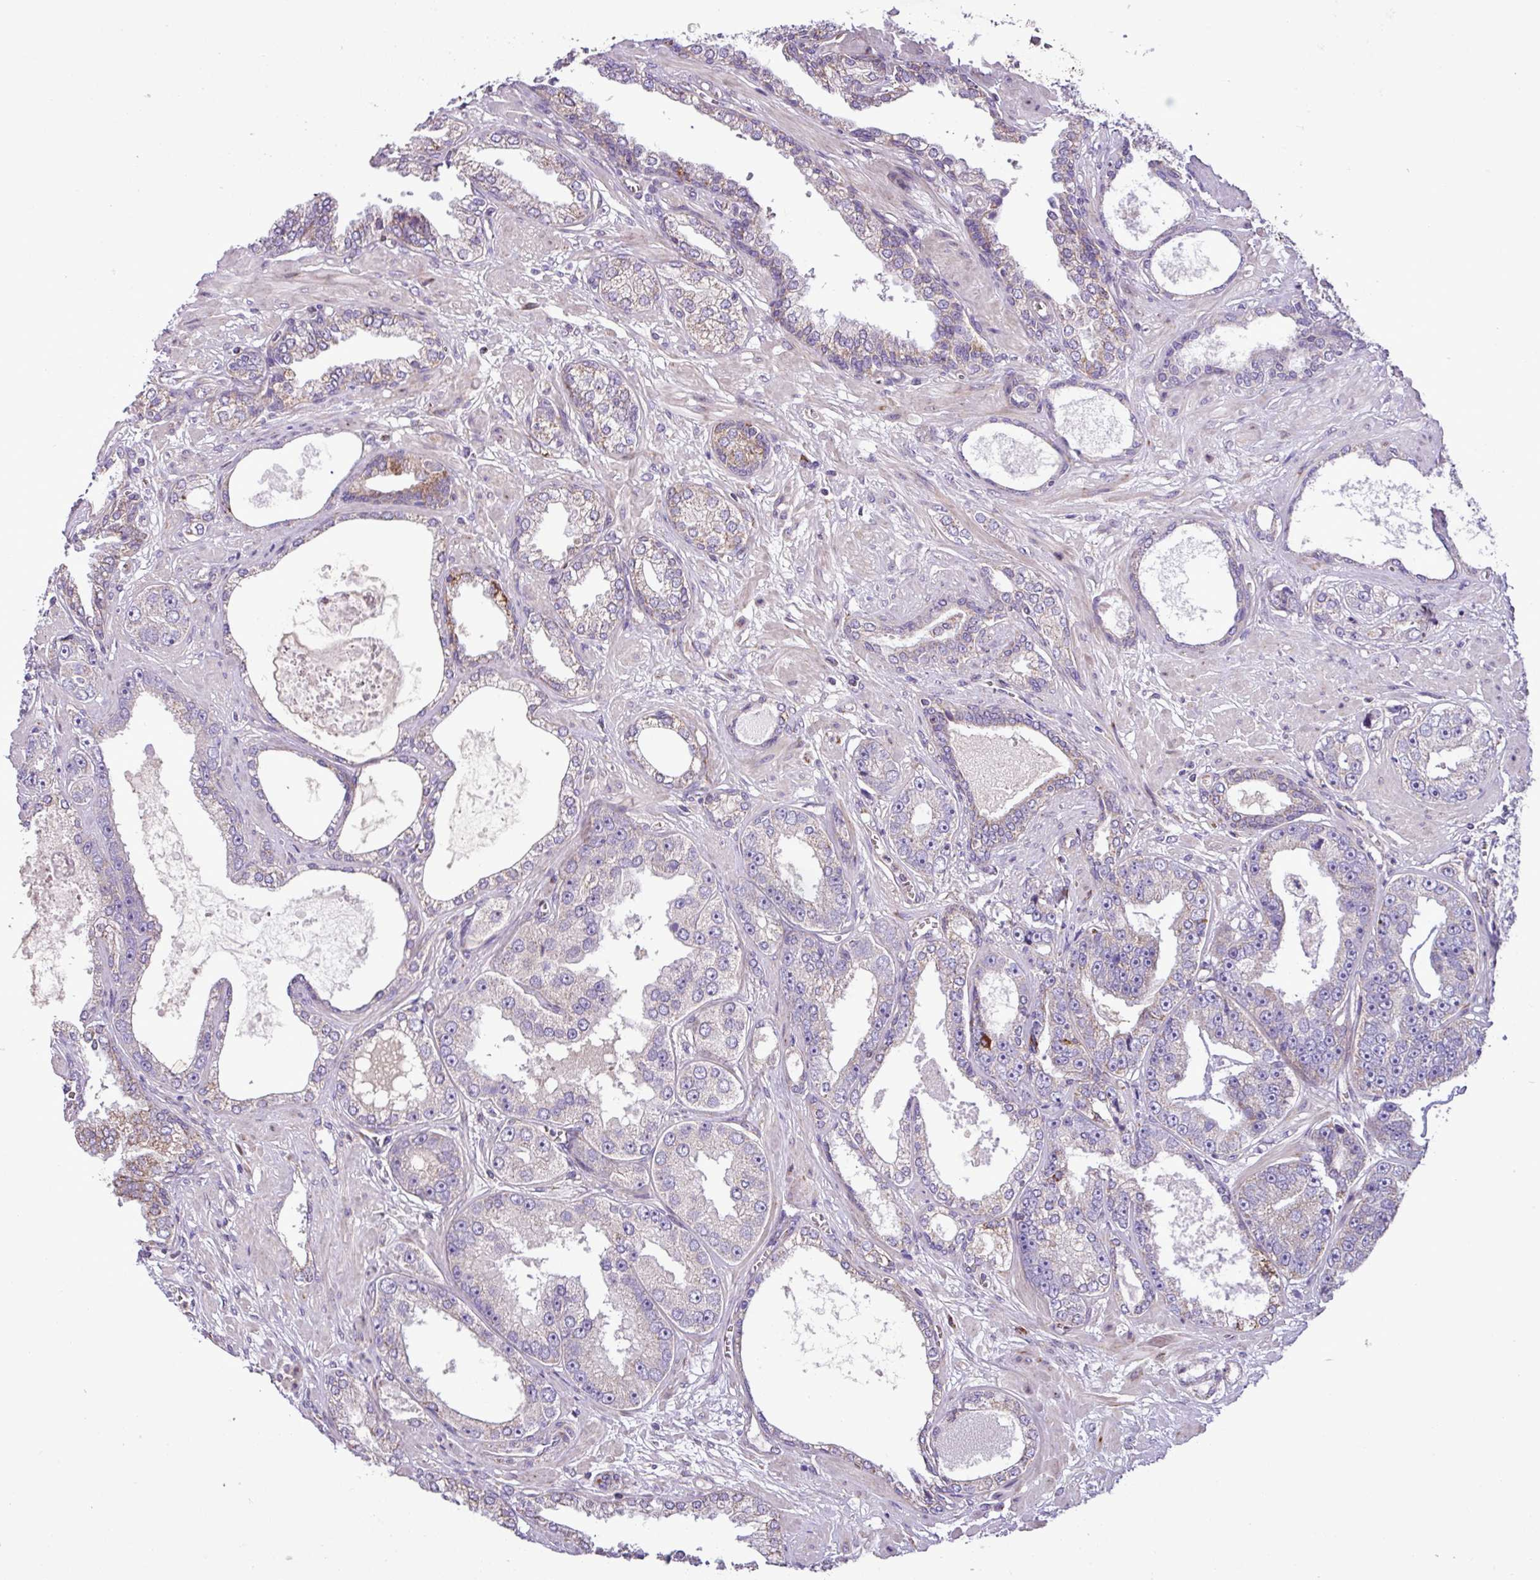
{"staining": {"intensity": "negative", "quantity": "none", "location": "none"}, "tissue": "prostate cancer", "cell_type": "Tumor cells", "image_type": "cancer", "snomed": [{"axis": "morphology", "description": "Adenocarcinoma, High grade"}, {"axis": "topography", "description": "Prostate"}], "caption": "The histopathology image shows no significant positivity in tumor cells of prostate cancer. (DAB (3,3'-diaminobenzidine) immunohistochemistry, high magnification).", "gene": "FAM183A", "patient": {"sex": "male", "age": 71}}